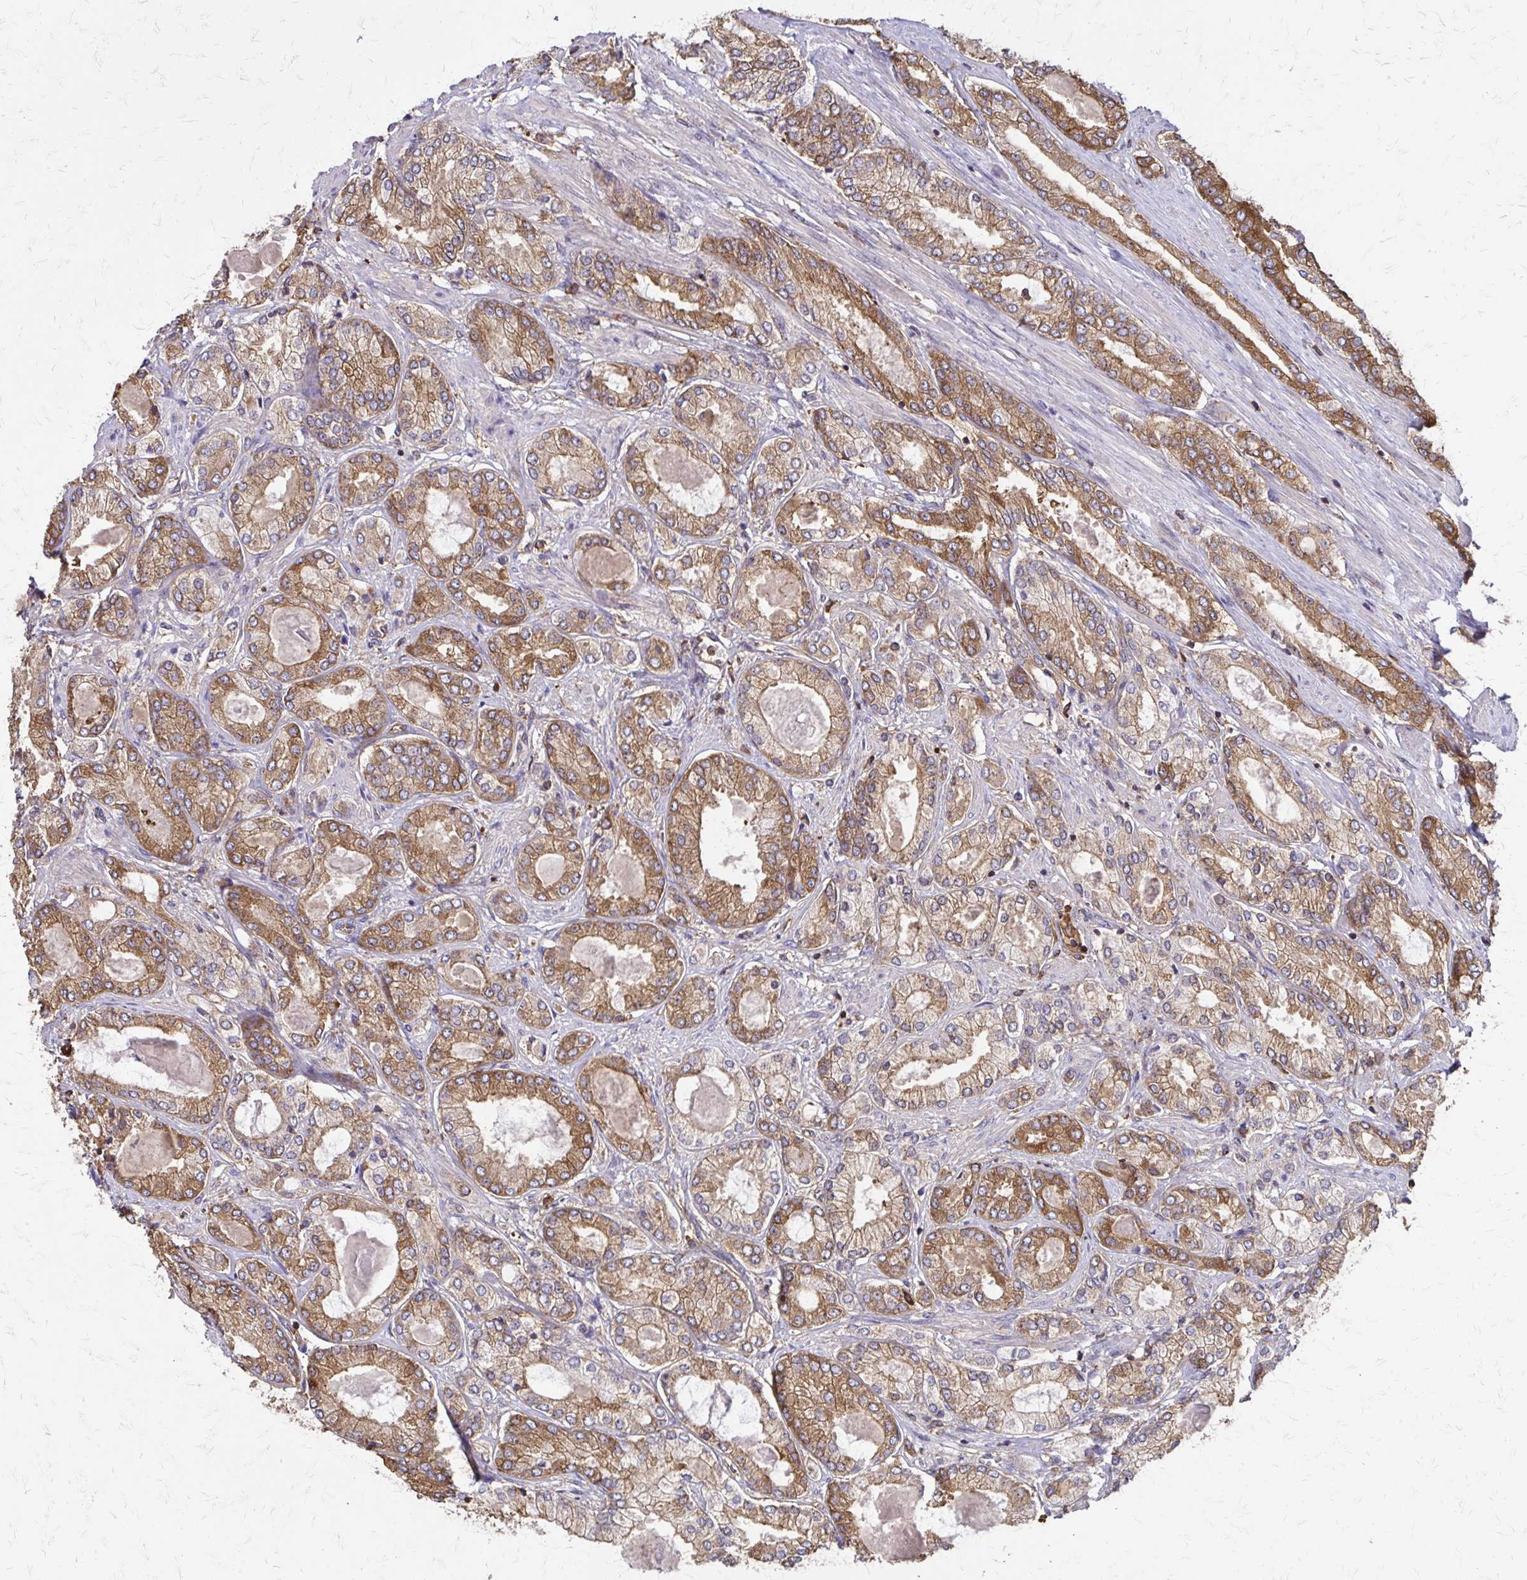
{"staining": {"intensity": "moderate", "quantity": ">75%", "location": "cytoplasmic/membranous"}, "tissue": "prostate cancer", "cell_type": "Tumor cells", "image_type": "cancer", "snomed": [{"axis": "morphology", "description": "Adenocarcinoma, High grade"}, {"axis": "topography", "description": "Prostate"}], "caption": "DAB (3,3'-diaminobenzidine) immunohistochemical staining of prostate cancer exhibits moderate cytoplasmic/membranous protein staining in approximately >75% of tumor cells.", "gene": "EEF2", "patient": {"sex": "male", "age": 68}}